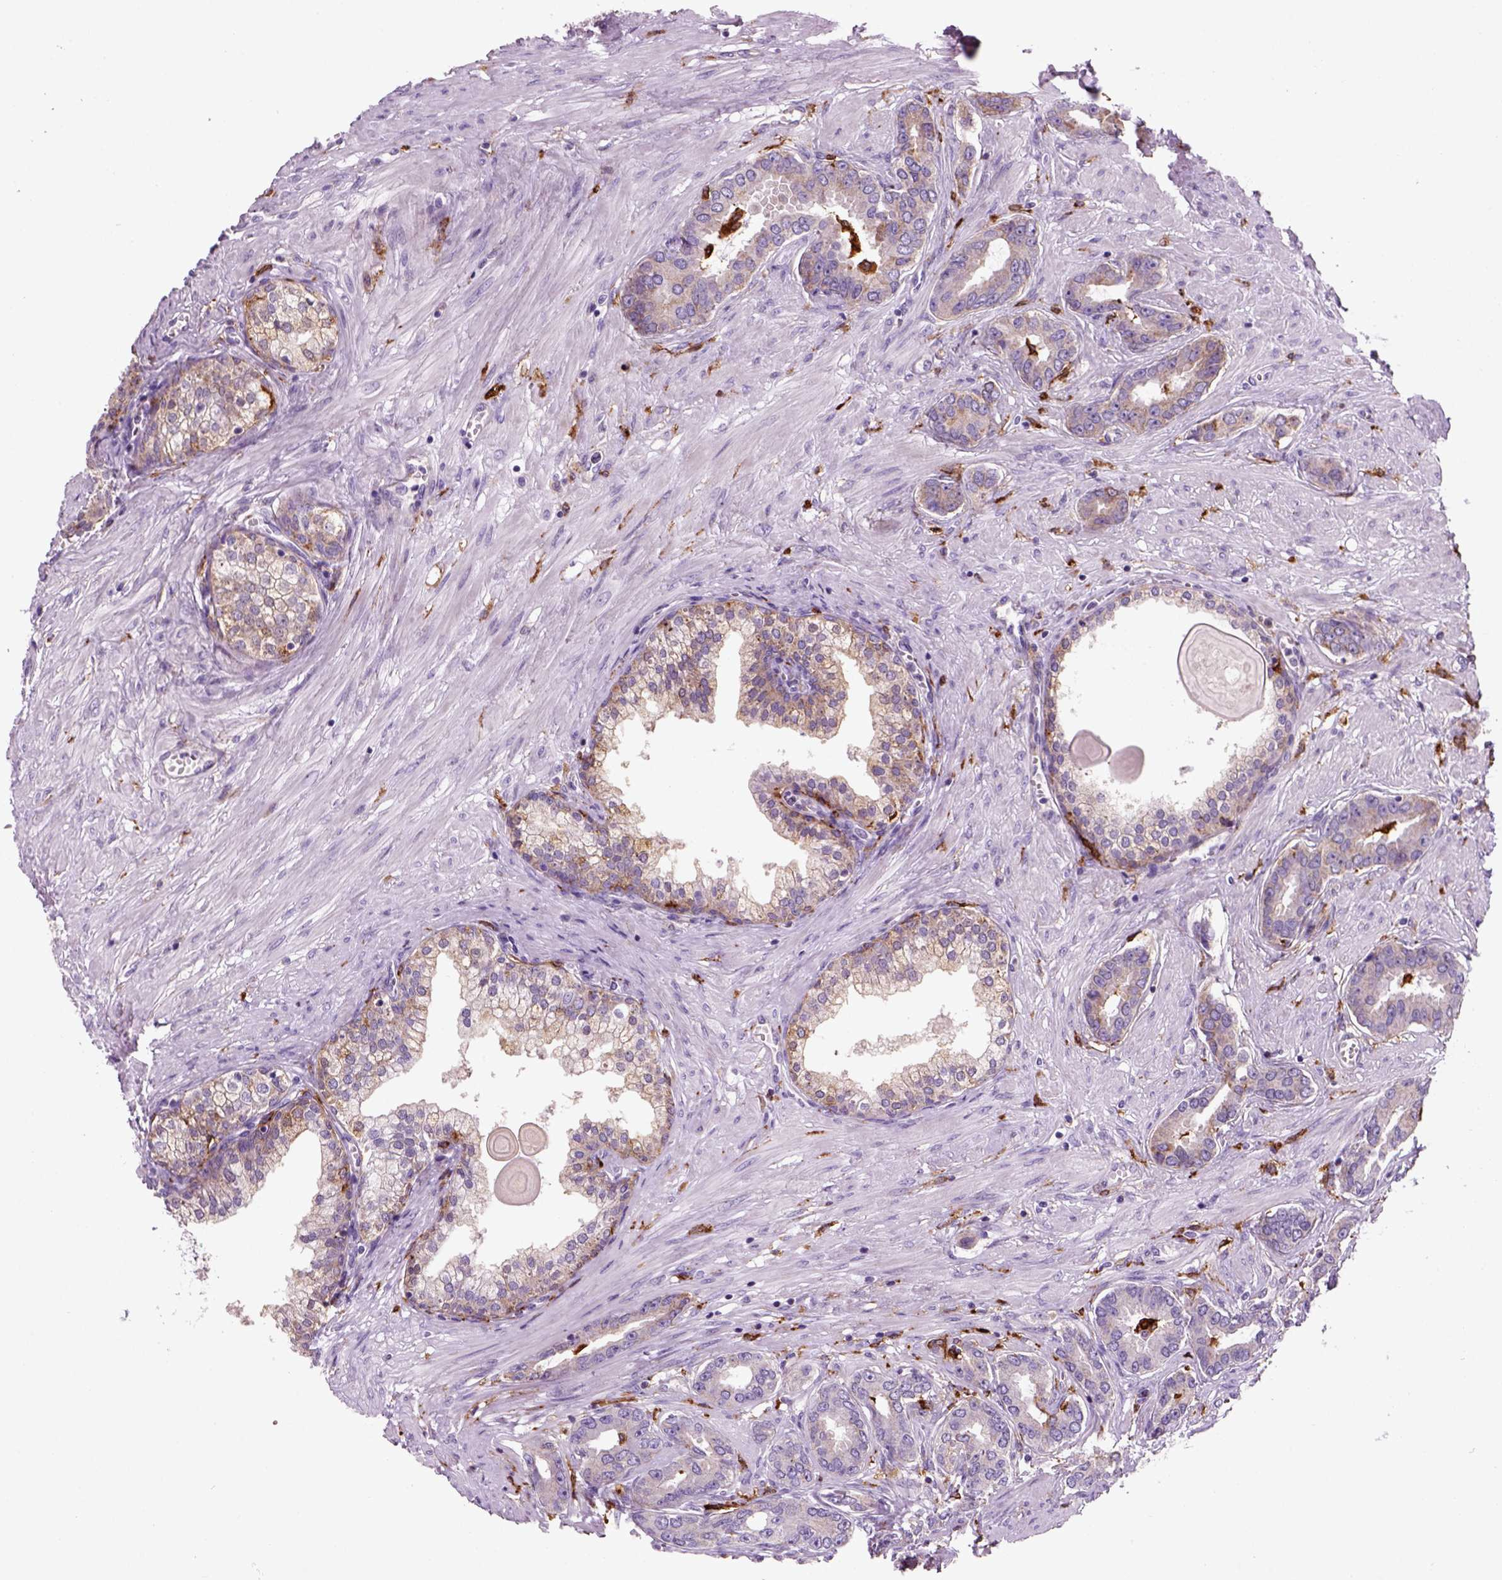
{"staining": {"intensity": "weak", "quantity": "25%-75%", "location": "cytoplasmic/membranous"}, "tissue": "prostate cancer", "cell_type": "Tumor cells", "image_type": "cancer", "snomed": [{"axis": "morphology", "description": "Adenocarcinoma, NOS"}, {"axis": "topography", "description": "Prostate"}], "caption": "Immunohistochemical staining of human prostate adenocarcinoma demonstrates weak cytoplasmic/membranous protein positivity in approximately 25%-75% of tumor cells.", "gene": "MARCKS", "patient": {"sex": "male", "age": 67}}